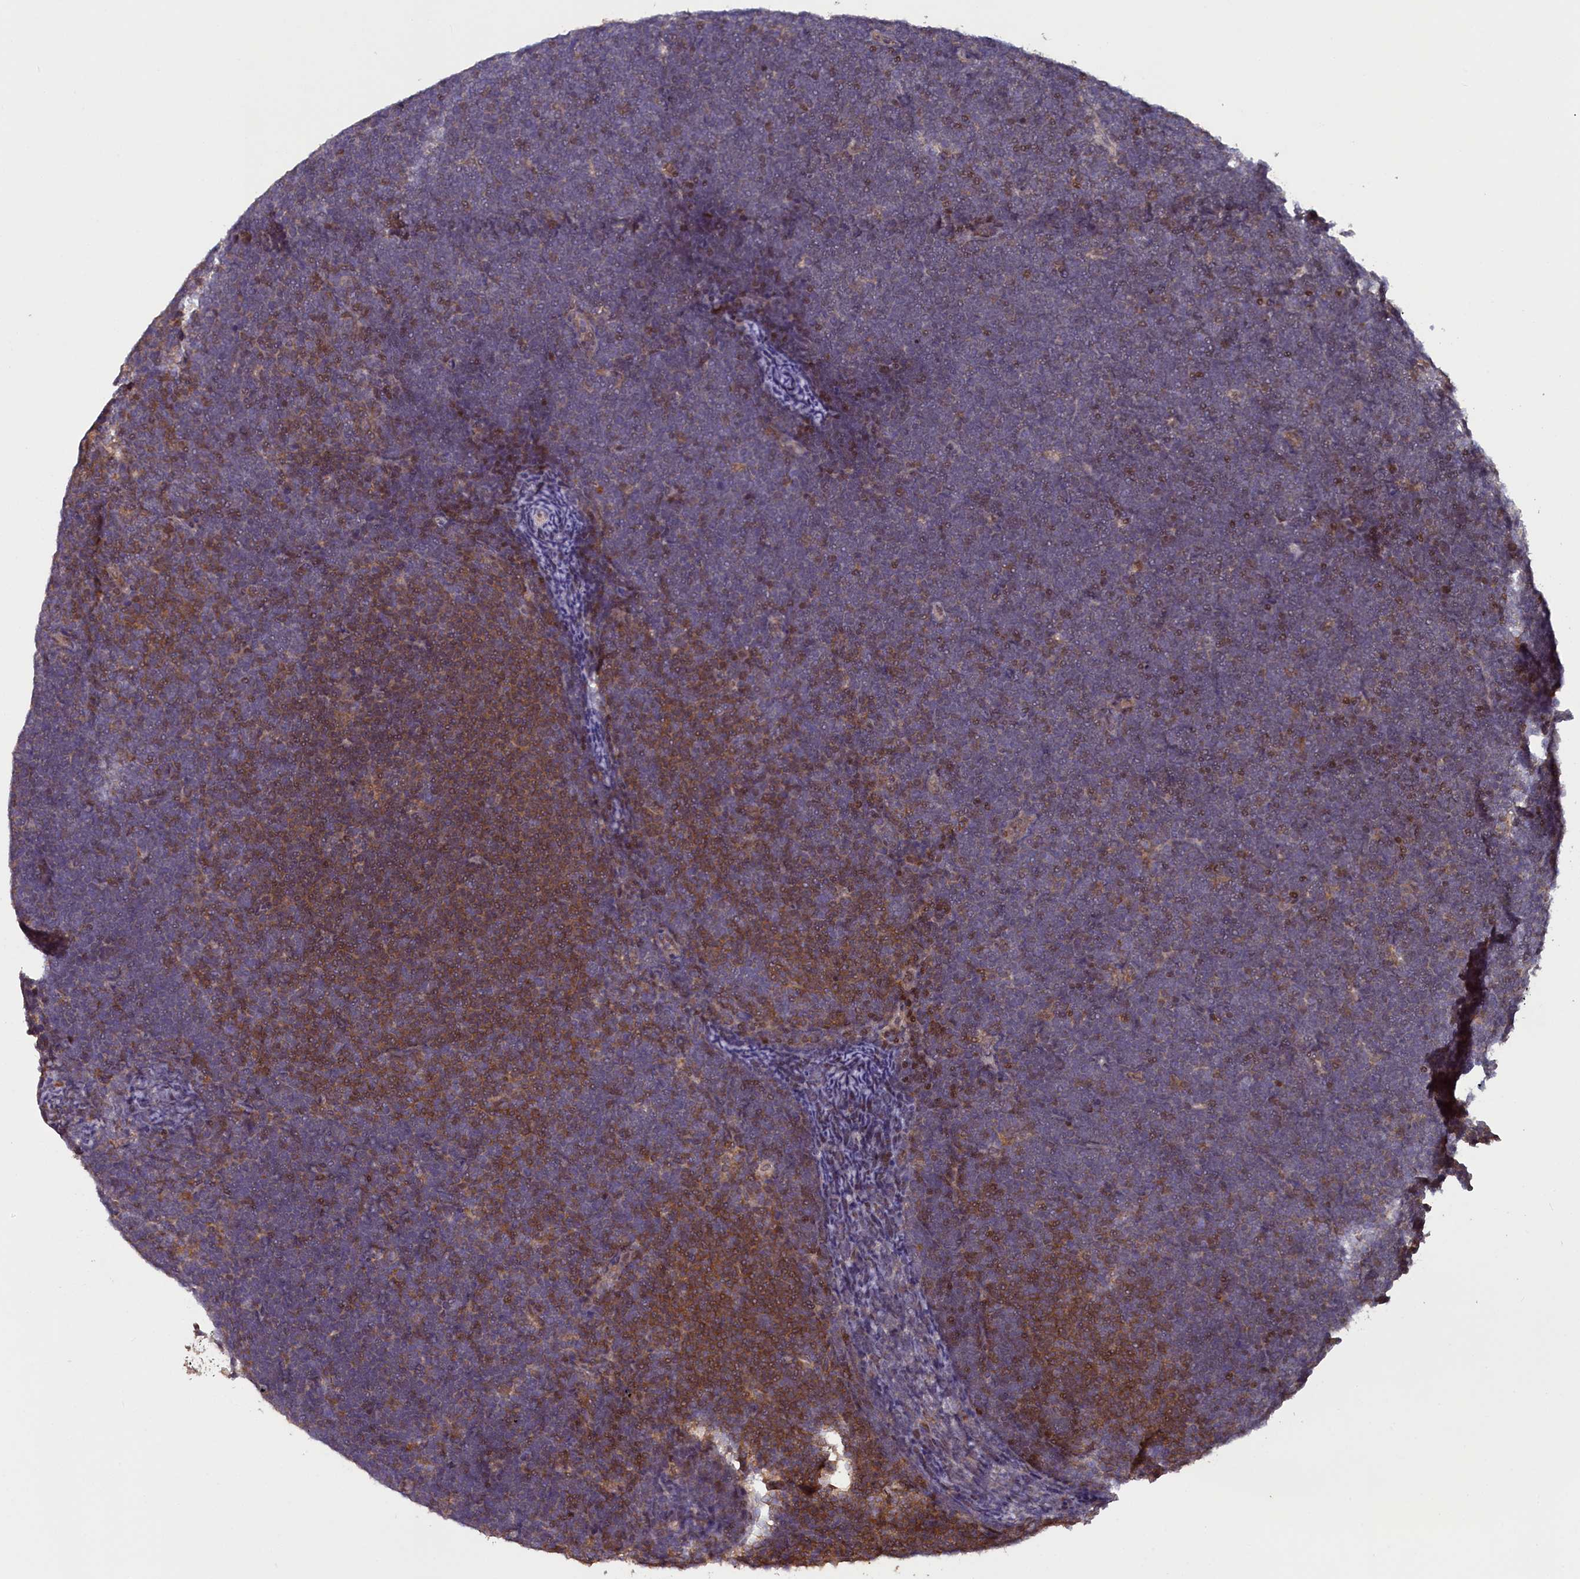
{"staining": {"intensity": "negative", "quantity": "none", "location": "none"}, "tissue": "lymphoma", "cell_type": "Tumor cells", "image_type": "cancer", "snomed": [{"axis": "morphology", "description": "Malignant lymphoma, non-Hodgkin's type, High grade"}, {"axis": "topography", "description": "Lymph node"}], "caption": "Image shows no significant protein positivity in tumor cells of high-grade malignant lymphoma, non-Hodgkin's type.", "gene": "NUBP1", "patient": {"sex": "male", "age": 13}}